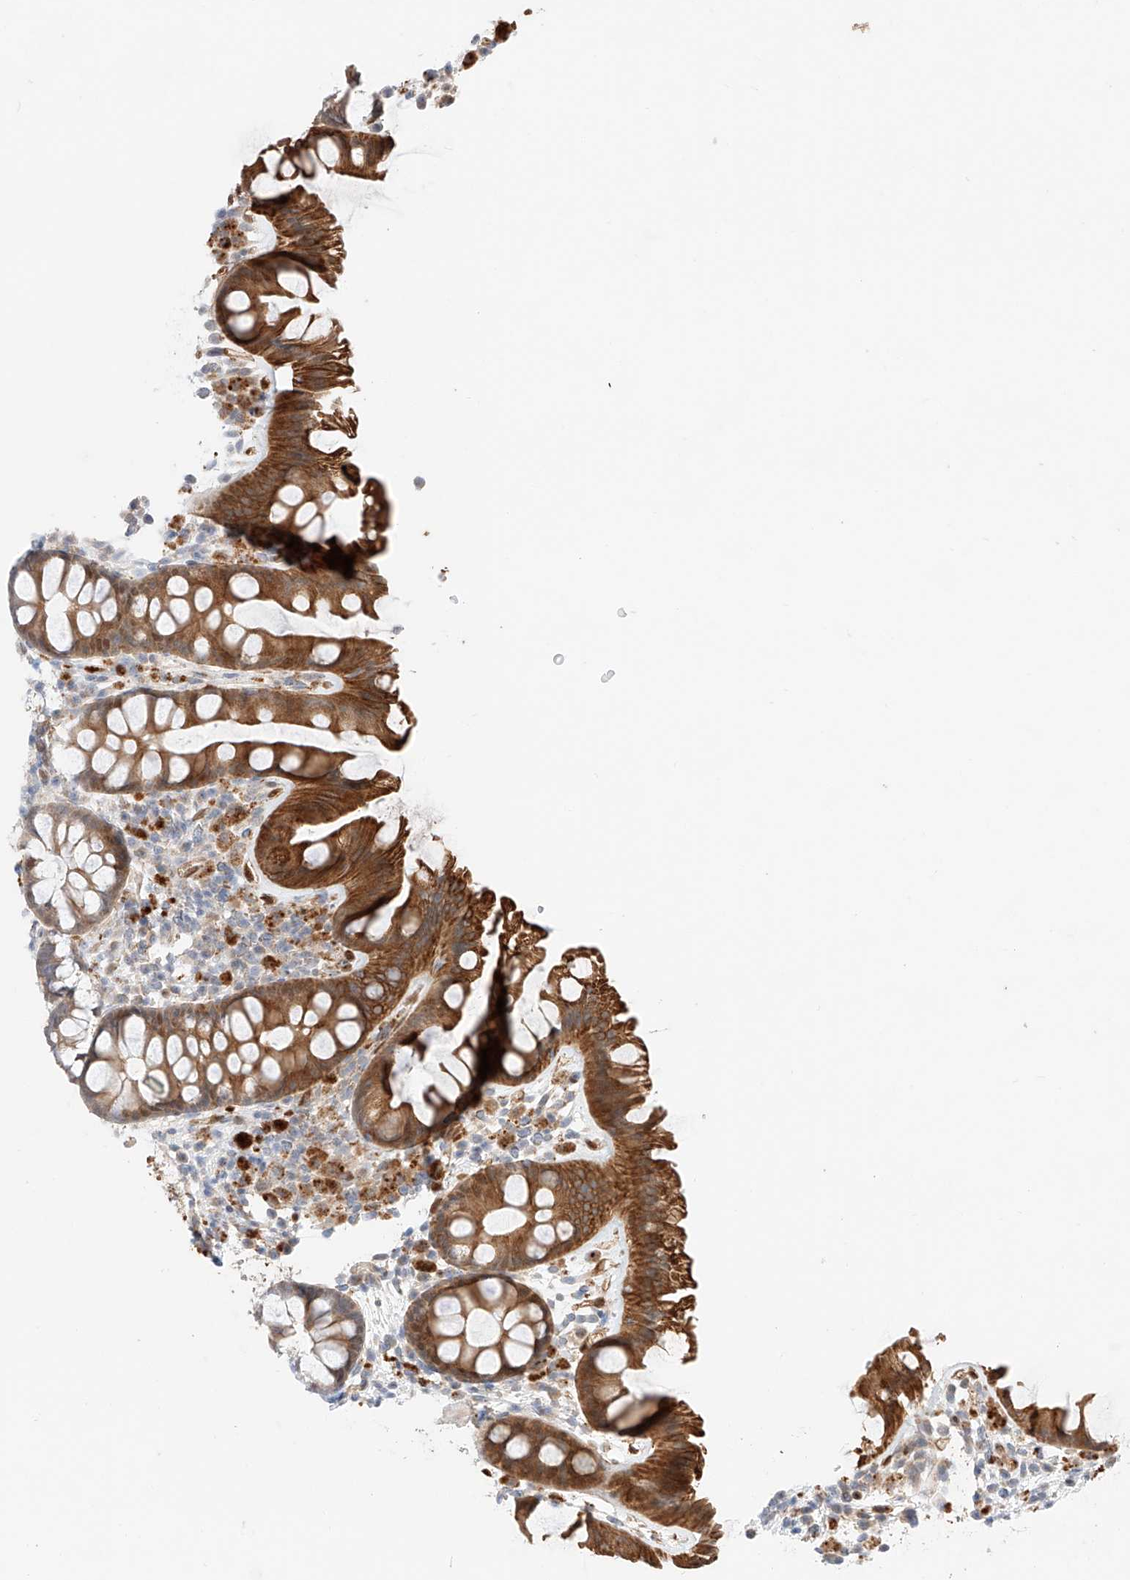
{"staining": {"intensity": "negative", "quantity": "none", "location": "none"}, "tissue": "colon", "cell_type": "Endothelial cells", "image_type": "normal", "snomed": [{"axis": "morphology", "description": "Normal tissue, NOS"}, {"axis": "topography", "description": "Colon"}], "caption": "IHC micrograph of unremarkable colon stained for a protein (brown), which exhibits no expression in endothelial cells. Nuclei are stained in blue.", "gene": "GCNT1", "patient": {"sex": "female", "age": 62}}